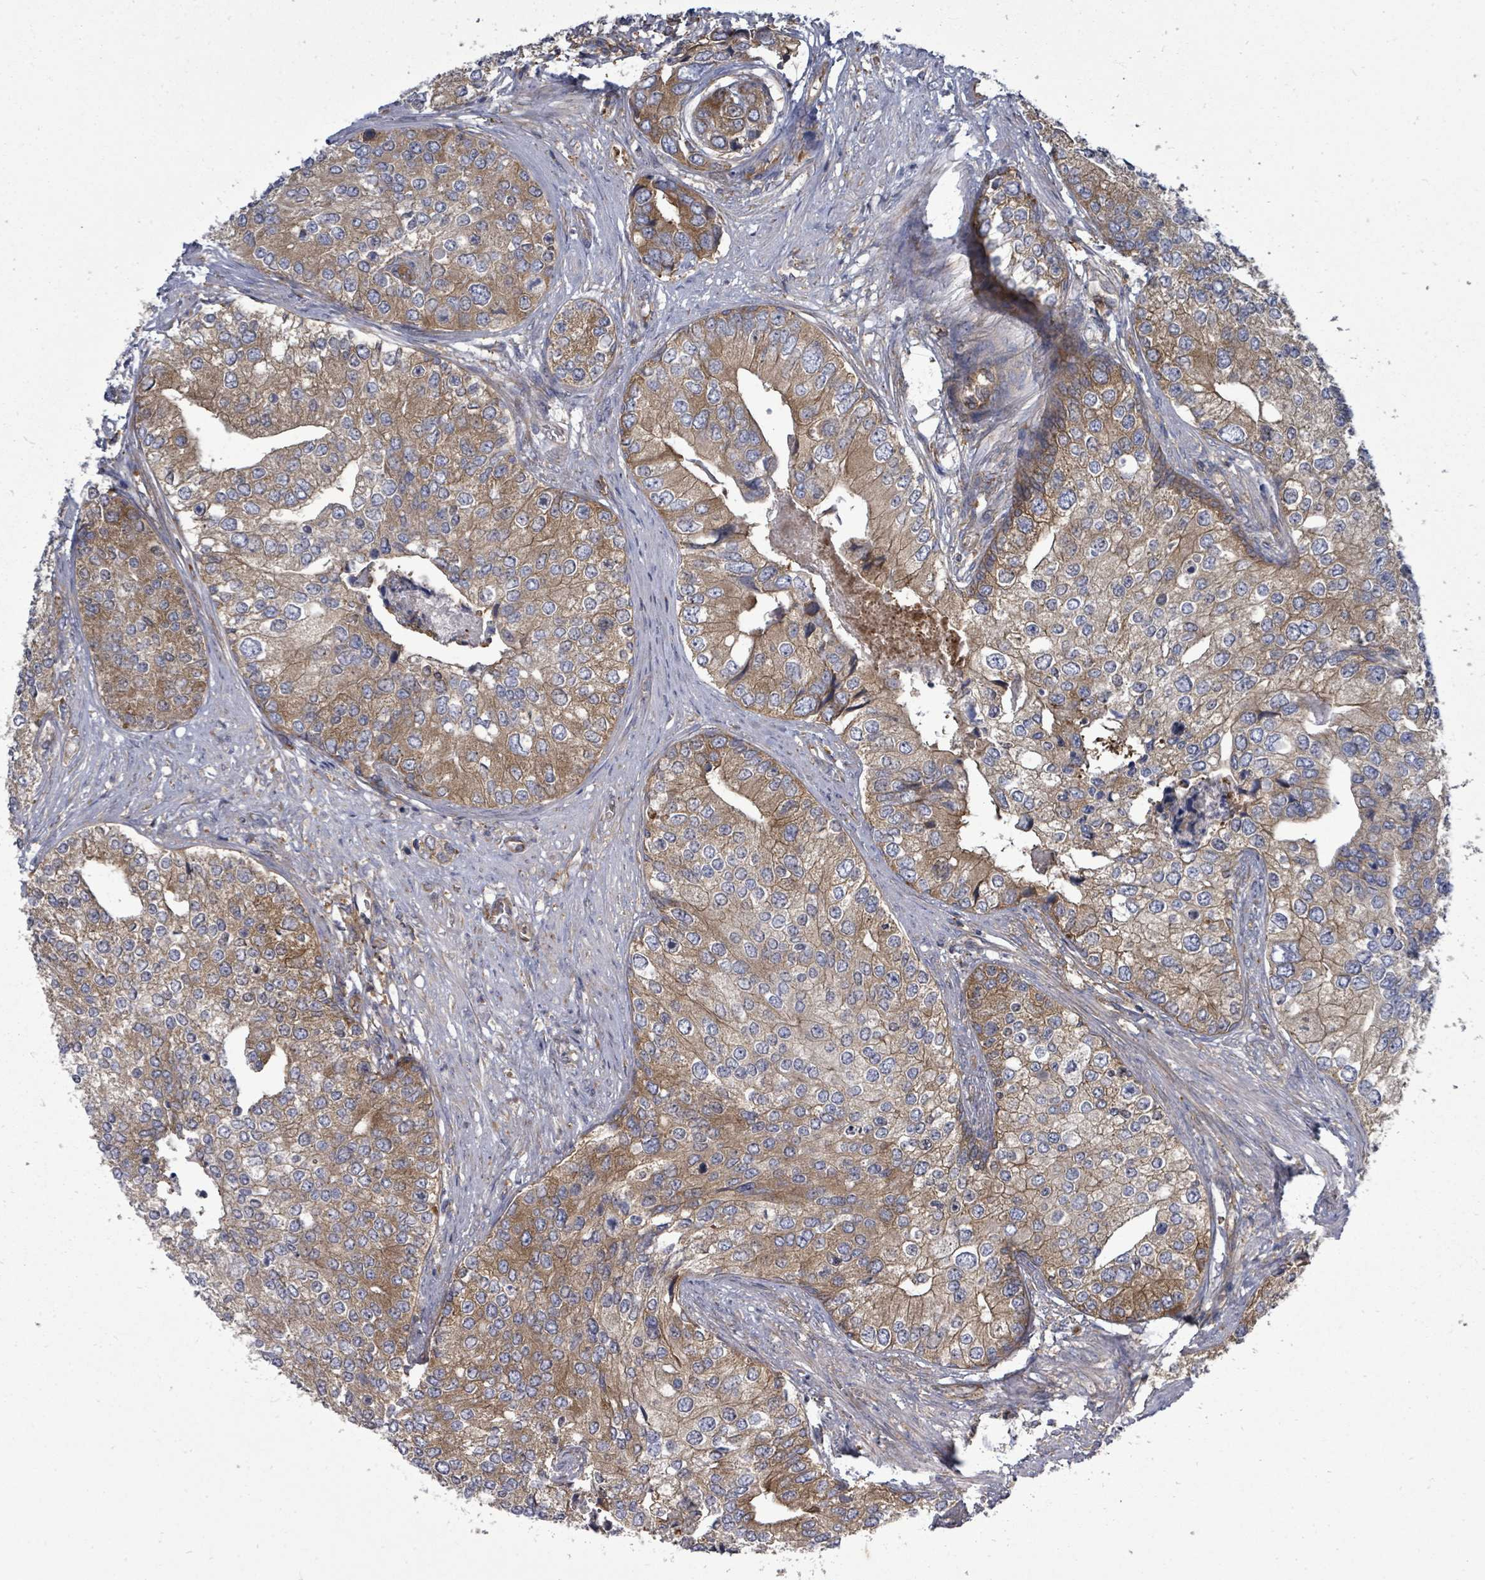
{"staining": {"intensity": "moderate", "quantity": ">75%", "location": "cytoplasmic/membranous"}, "tissue": "prostate cancer", "cell_type": "Tumor cells", "image_type": "cancer", "snomed": [{"axis": "morphology", "description": "Adenocarcinoma, High grade"}, {"axis": "topography", "description": "Prostate"}], "caption": "Tumor cells exhibit medium levels of moderate cytoplasmic/membranous positivity in about >75% of cells in human high-grade adenocarcinoma (prostate).", "gene": "EIF3C", "patient": {"sex": "male", "age": 62}}